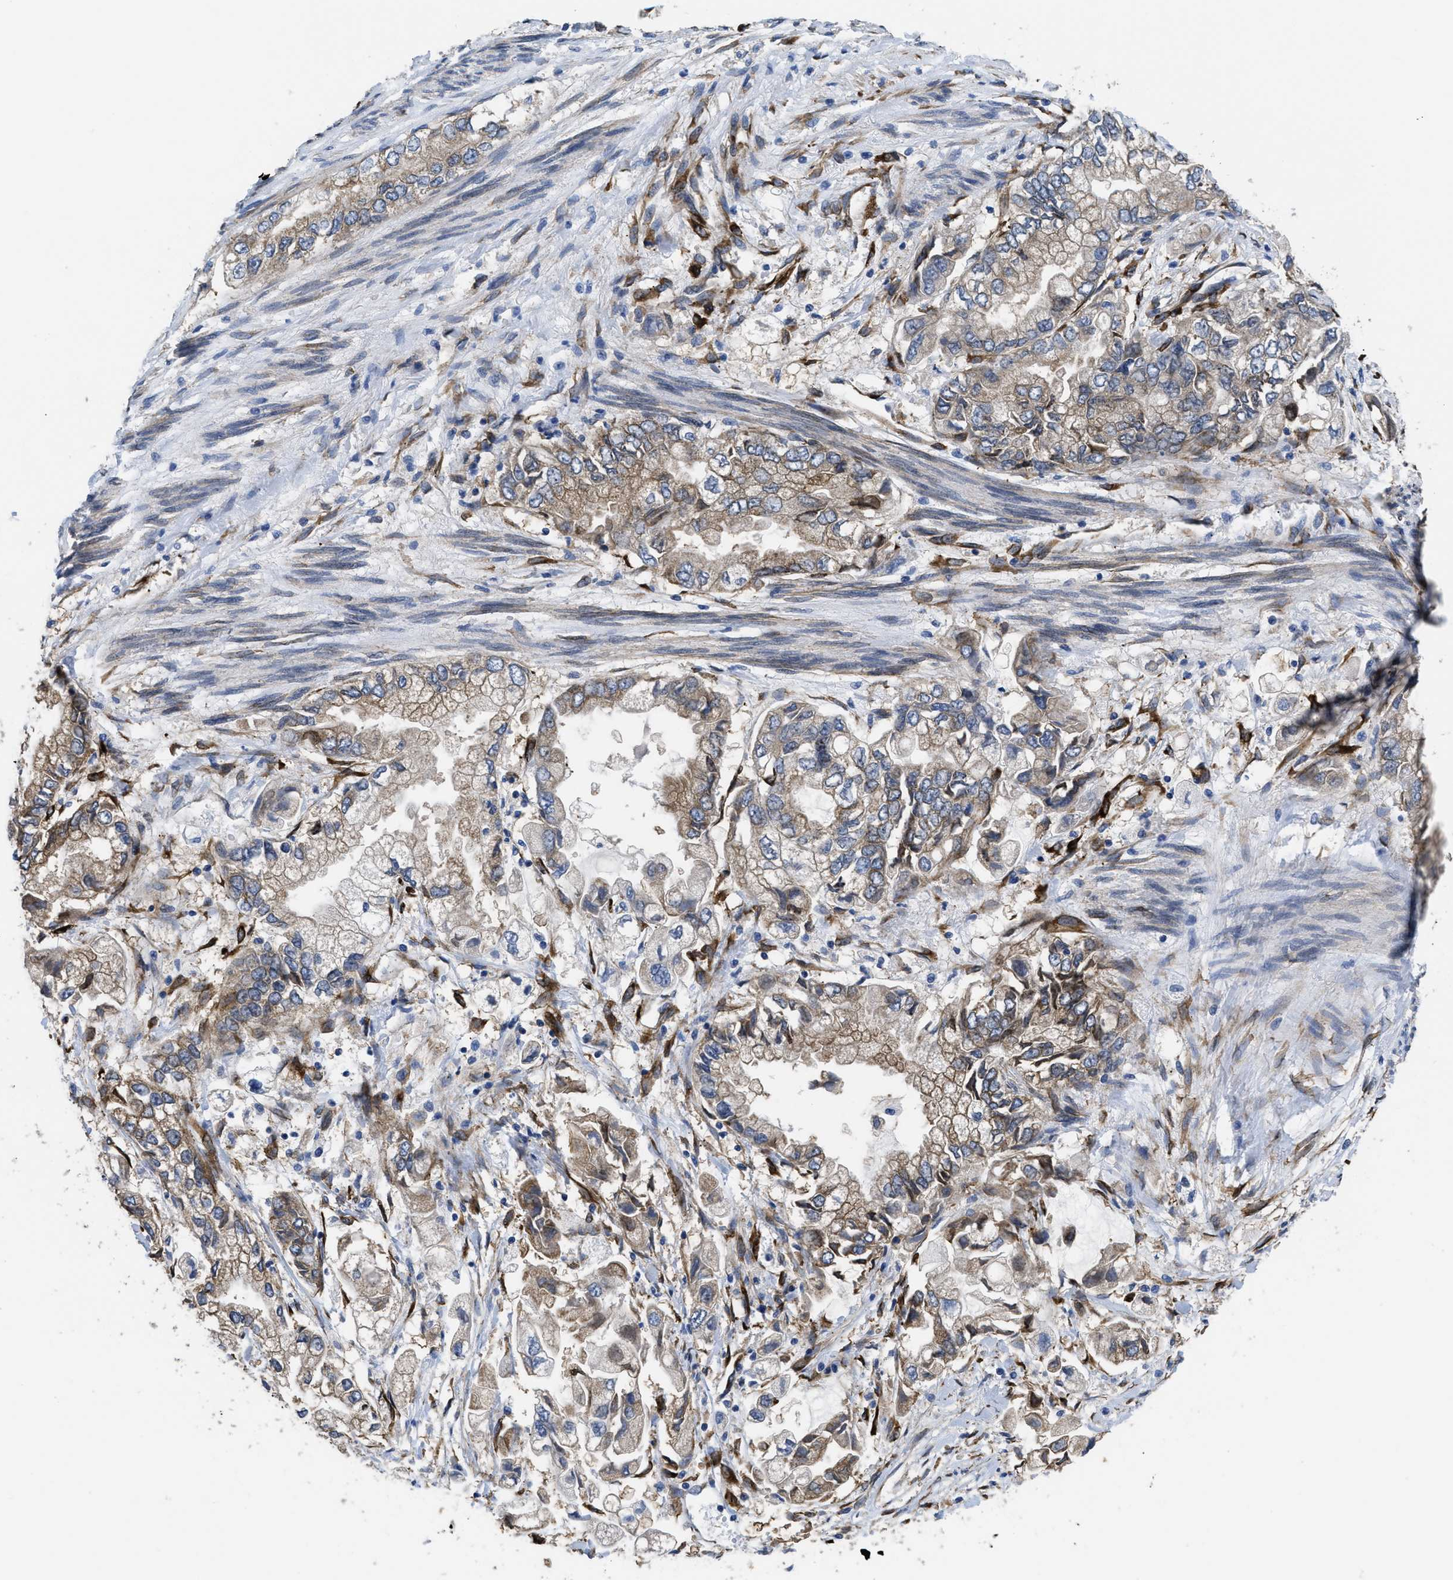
{"staining": {"intensity": "weak", "quantity": "25%-75%", "location": "cytoplasmic/membranous"}, "tissue": "stomach cancer", "cell_type": "Tumor cells", "image_type": "cancer", "snomed": [{"axis": "morphology", "description": "Normal tissue, NOS"}, {"axis": "morphology", "description": "Adenocarcinoma, NOS"}, {"axis": "topography", "description": "Stomach"}], "caption": "Weak cytoplasmic/membranous protein staining is seen in about 25%-75% of tumor cells in stomach cancer (adenocarcinoma).", "gene": "SQLE", "patient": {"sex": "male", "age": 62}}